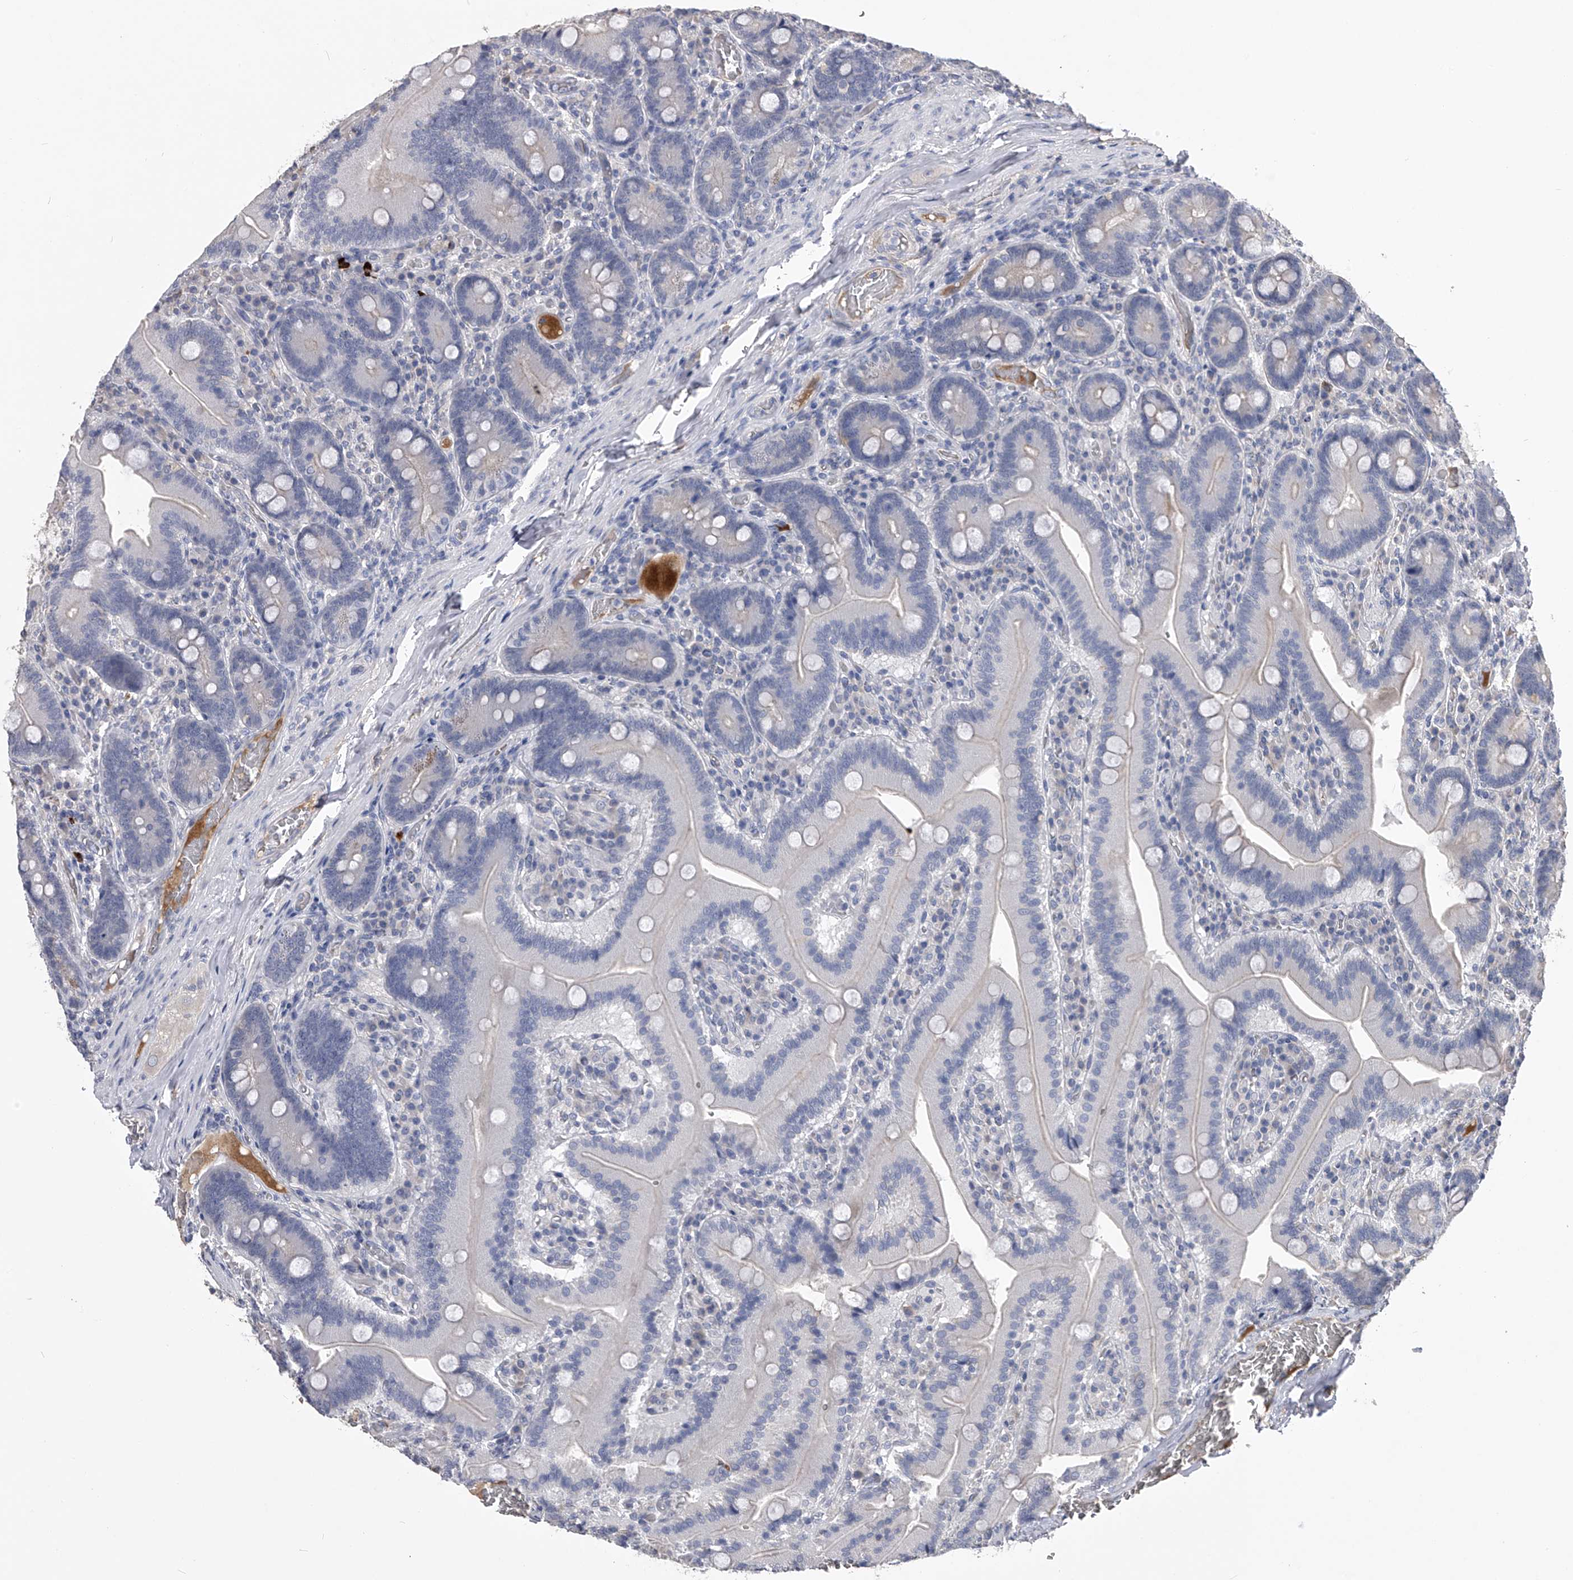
{"staining": {"intensity": "negative", "quantity": "none", "location": "none"}, "tissue": "duodenum", "cell_type": "Glandular cells", "image_type": "normal", "snomed": [{"axis": "morphology", "description": "Normal tissue, NOS"}, {"axis": "topography", "description": "Duodenum"}], "caption": "Immunohistochemistry (IHC) of benign human duodenum demonstrates no expression in glandular cells.", "gene": "MDN1", "patient": {"sex": "female", "age": 62}}